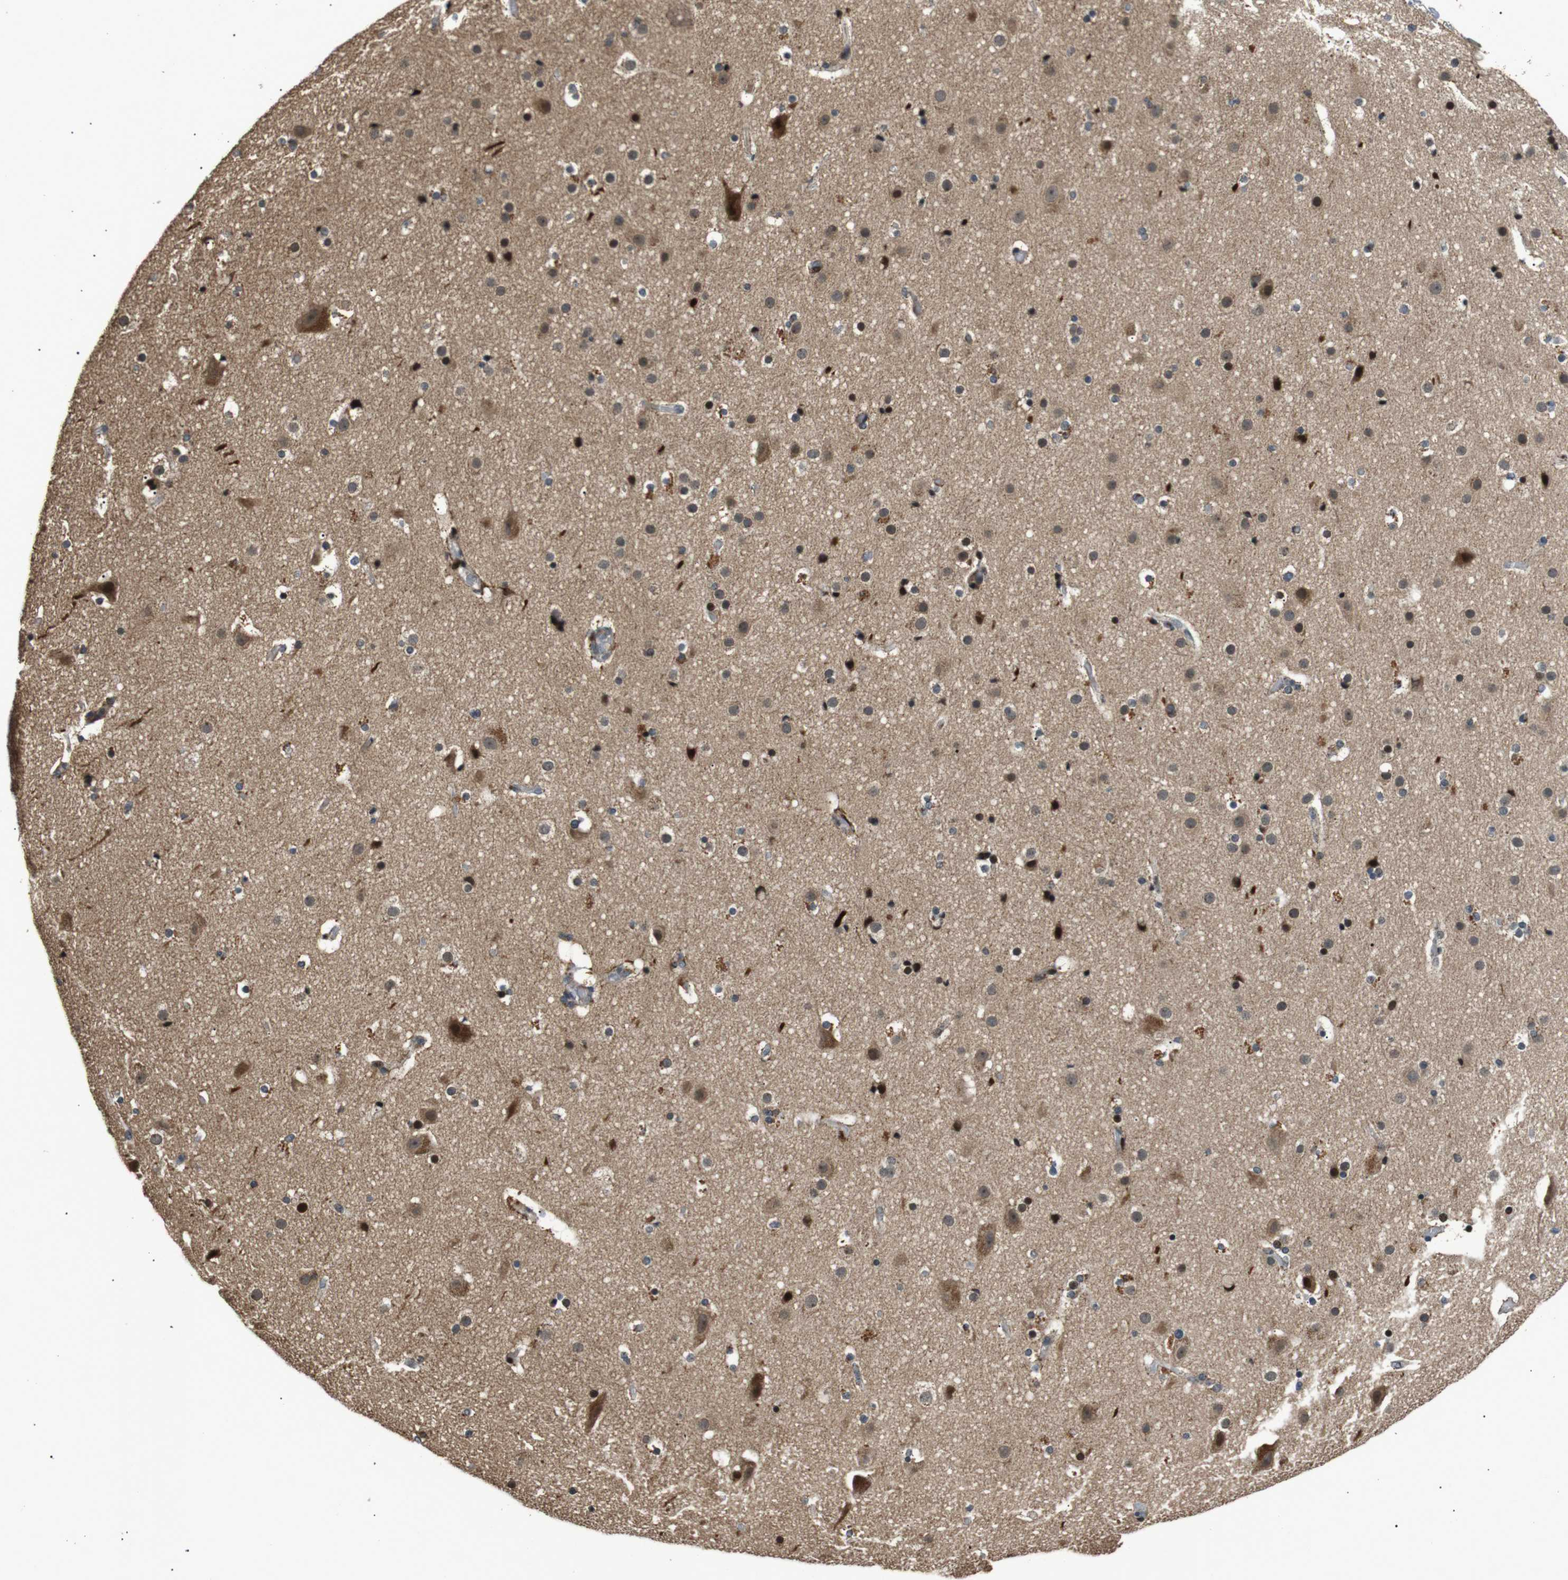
{"staining": {"intensity": "moderate", "quantity": "25%-75%", "location": "cytoplasmic/membranous"}, "tissue": "cerebral cortex", "cell_type": "Endothelial cells", "image_type": "normal", "snomed": [{"axis": "morphology", "description": "Normal tissue, NOS"}, {"axis": "topography", "description": "Cerebral cortex"}], "caption": "Unremarkable cerebral cortex was stained to show a protein in brown. There is medium levels of moderate cytoplasmic/membranous expression in approximately 25%-75% of endothelial cells. The protein is shown in brown color, while the nuclei are stained blue.", "gene": "HSPA13", "patient": {"sex": "male", "age": 57}}